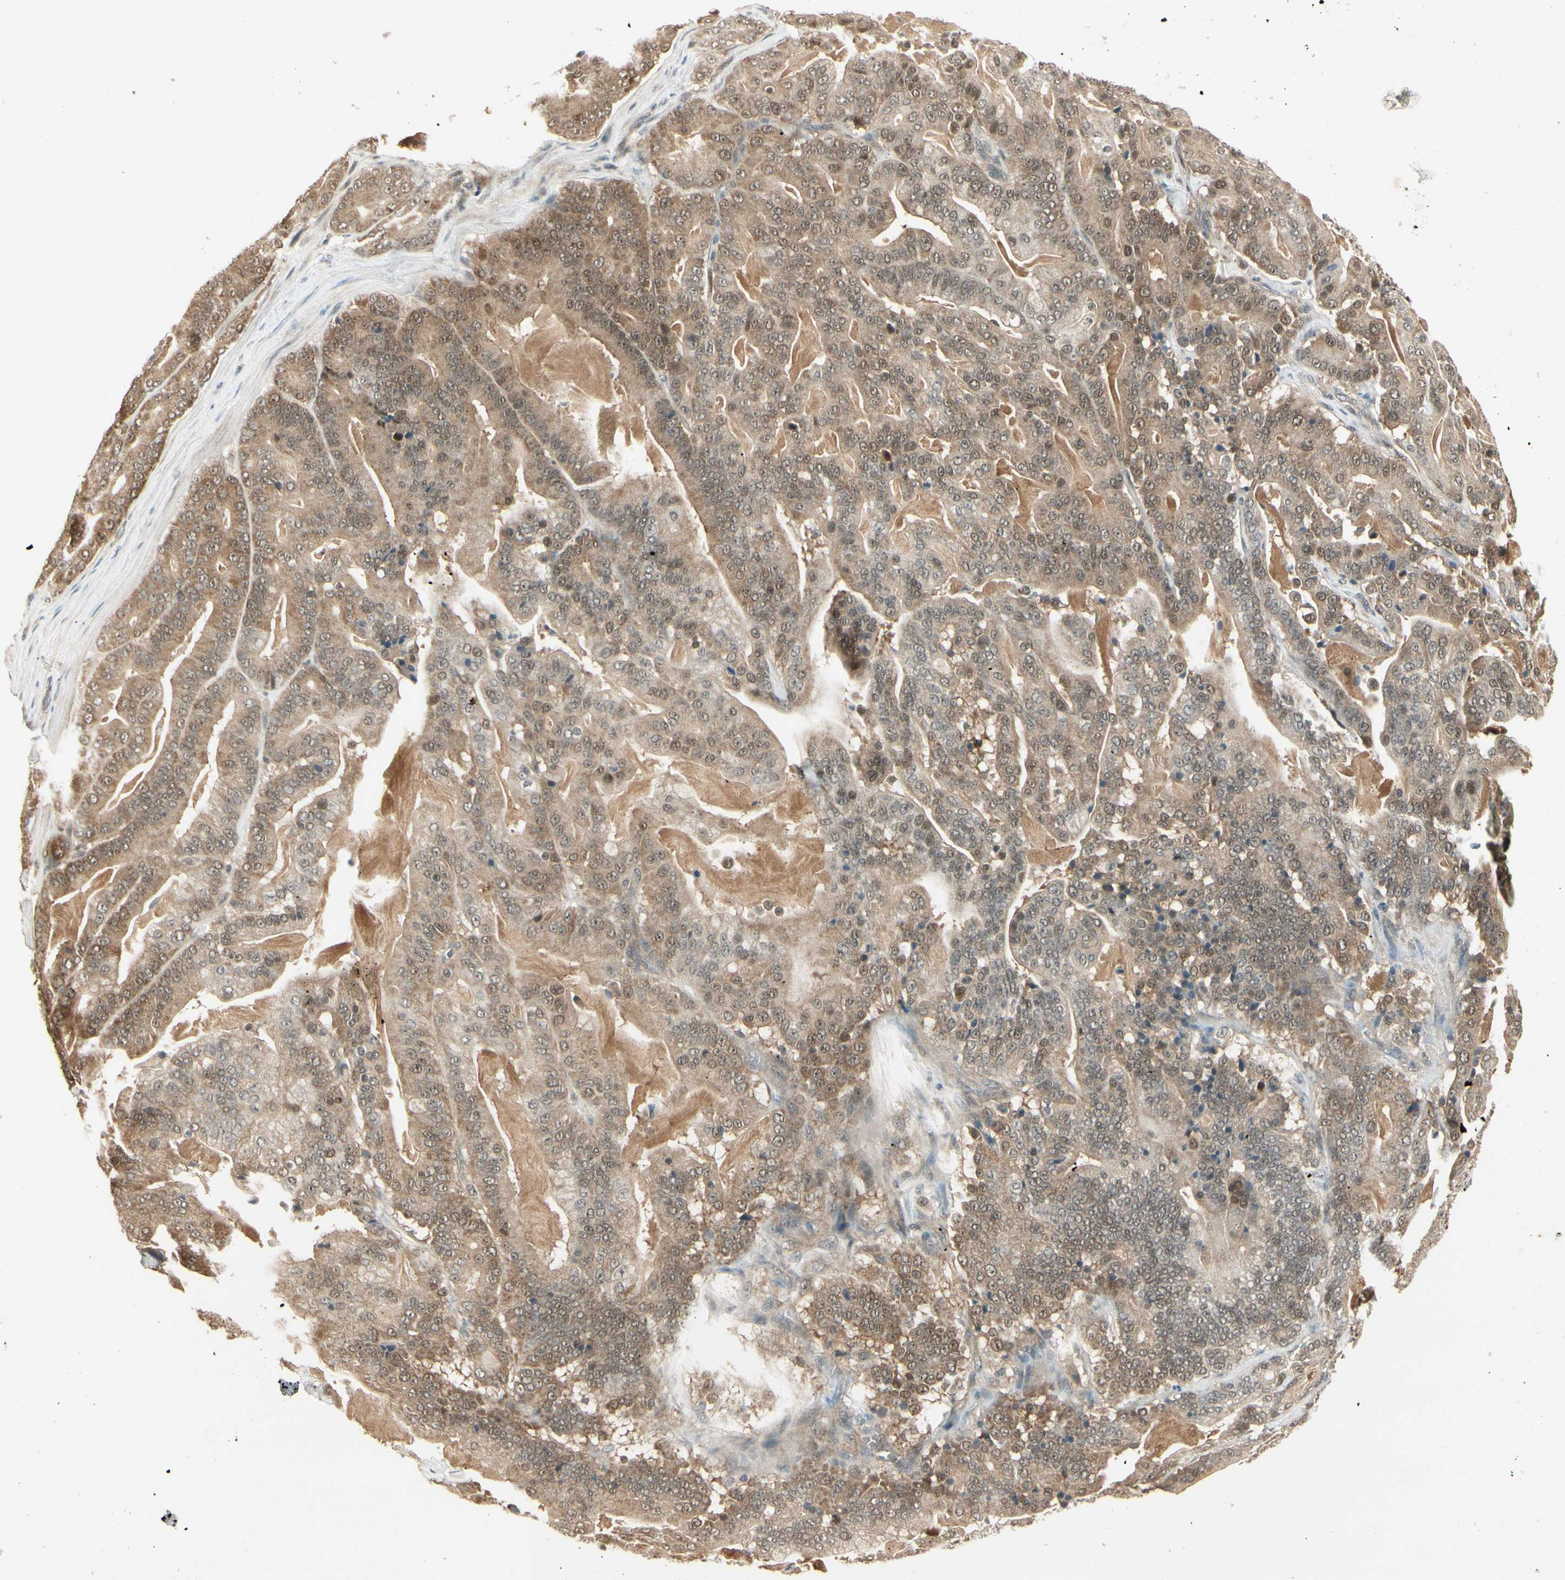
{"staining": {"intensity": "weak", "quantity": "25%-75%", "location": "cytoplasmic/membranous"}, "tissue": "pancreatic cancer", "cell_type": "Tumor cells", "image_type": "cancer", "snomed": [{"axis": "morphology", "description": "Adenocarcinoma, NOS"}, {"axis": "topography", "description": "Pancreas"}], "caption": "Protein expression analysis of human pancreatic cancer reveals weak cytoplasmic/membranous positivity in approximately 25%-75% of tumor cells.", "gene": "IPO5", "patient": {"sex": "male", "age": 63}}